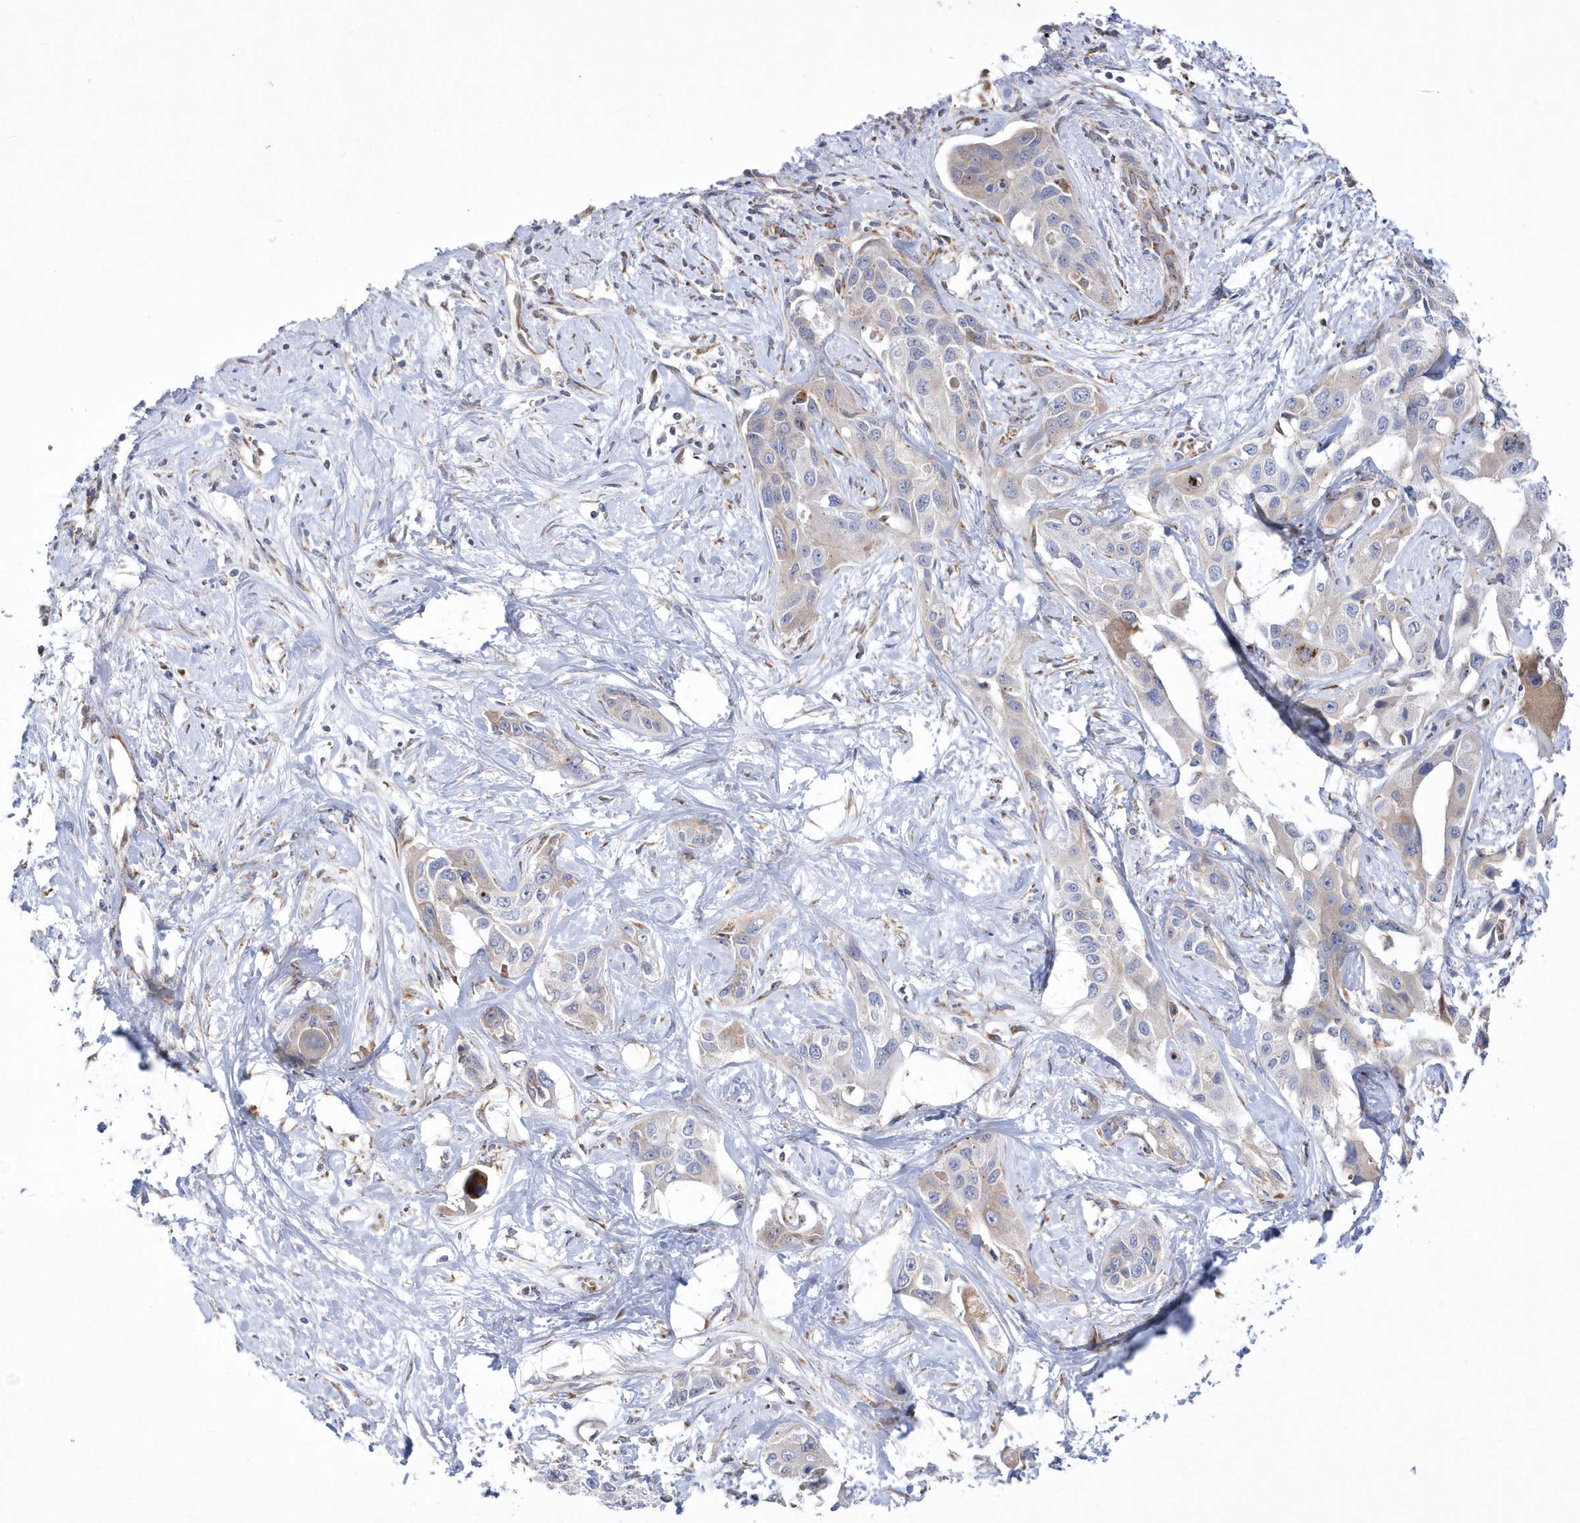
{"staining": {"intensity": "negative", "quantity": "none", "location": "none"}, "tissue": "liver cancer", "cell_type": "Tumor cells", "image_type": "cancer", "snomed": [{"axis": "morphology", "description": "Cholangiocarcinoma"}, {"axis": "topography", "description": "Liver"}], "caption": "The micrograph shows no significant positivity in tumor cells of liver cholangiocarcinoma.", "gene": "MED31", "patient": {"sex": "male", "age": 59}}